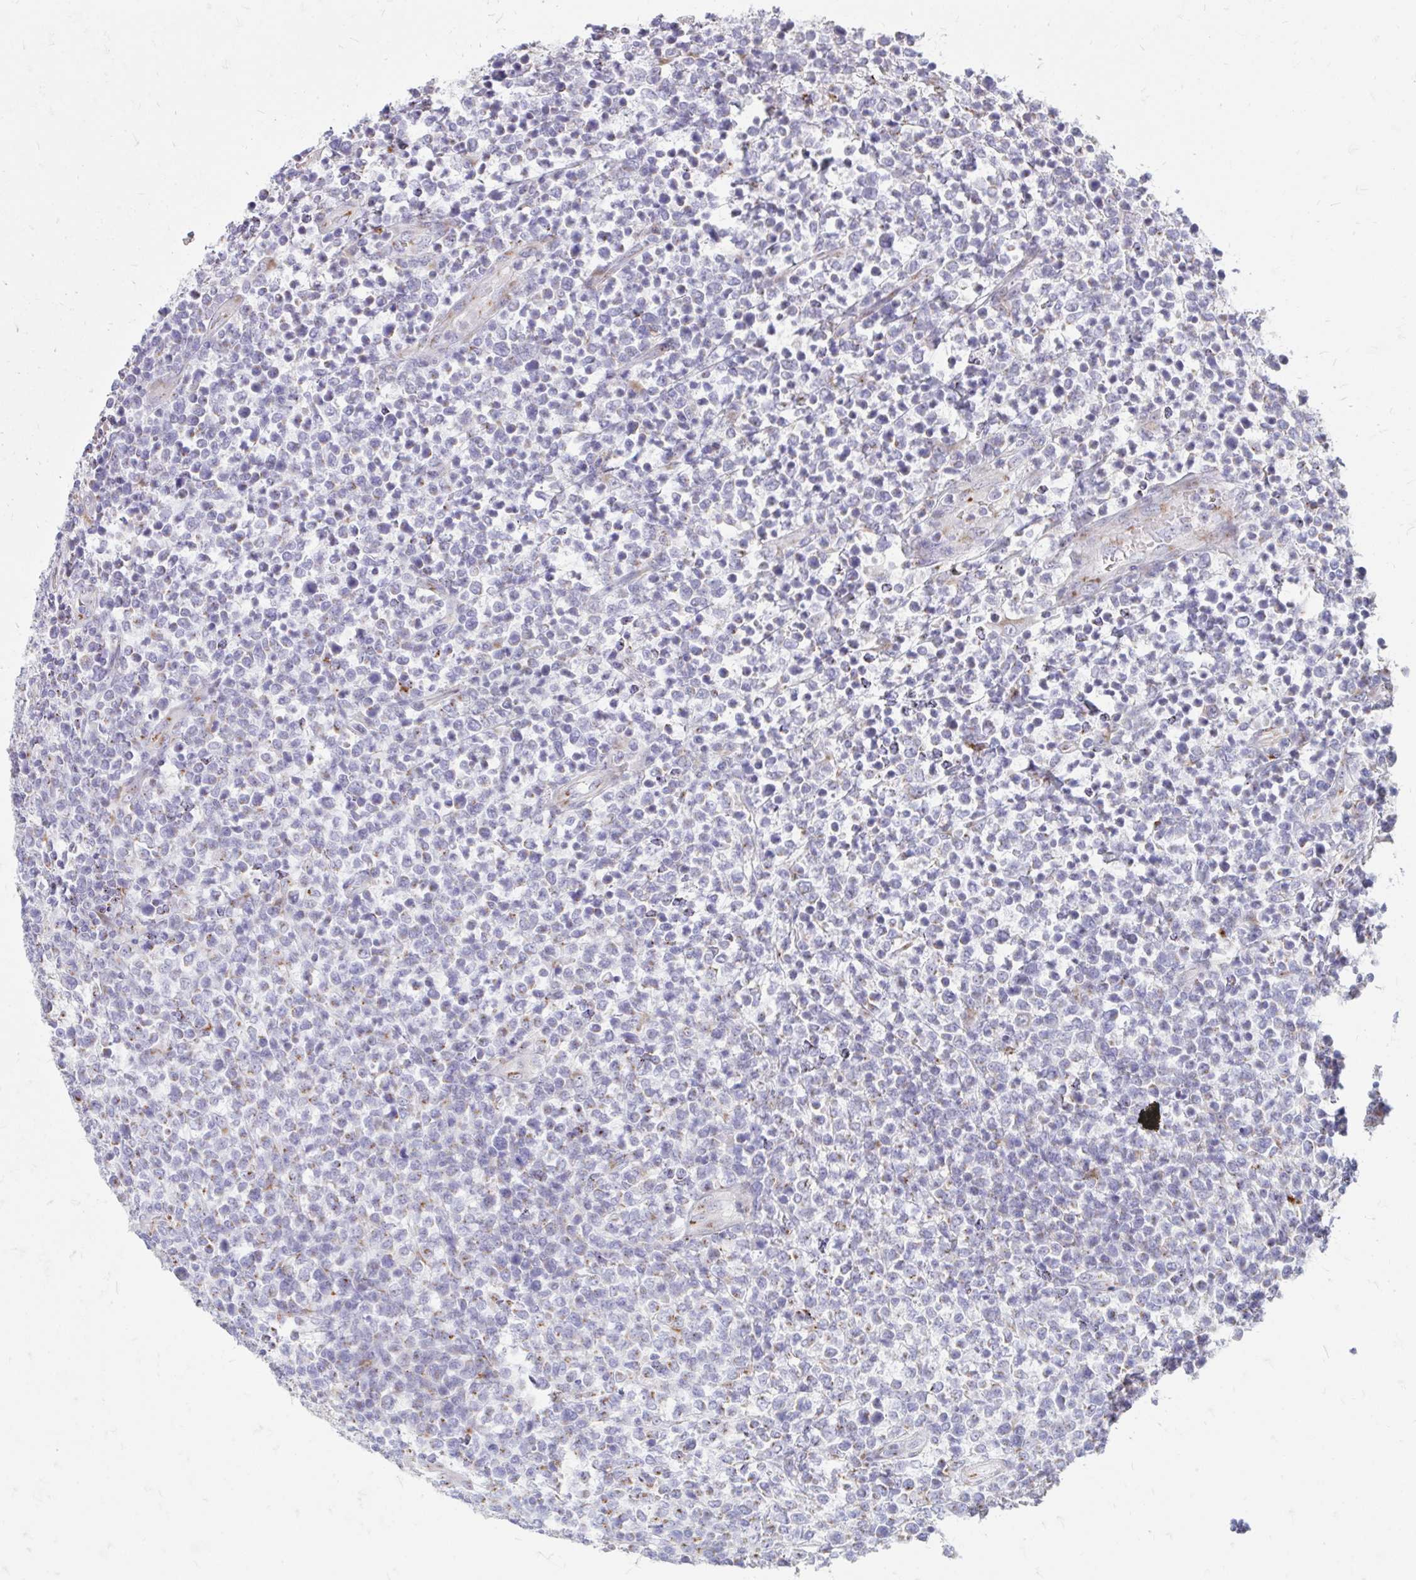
{"staining": {"intensity": "moderate", "quantity": "<25%", "location": "cytoplasmic/membranous"}, "tissue": "lymphoma", "cell_type": "Tumor cells", "image_type": "cancer", "snomed": [{"axis": "morphology", "description": "Malignant lymphoma, non-Hodgkin's type, High grade"}, {"axis": "topography", "description": "Soft tissue"}], "caption": "IHC of high-grade malignant lymphoma, non-Hodgkin's type displays low levels of moderate cytoplasmic/membranous positivity in approximately <25% of tumor cells.", "gene": "RAB6B", "patient": {"sex": "female", "age": 56}}